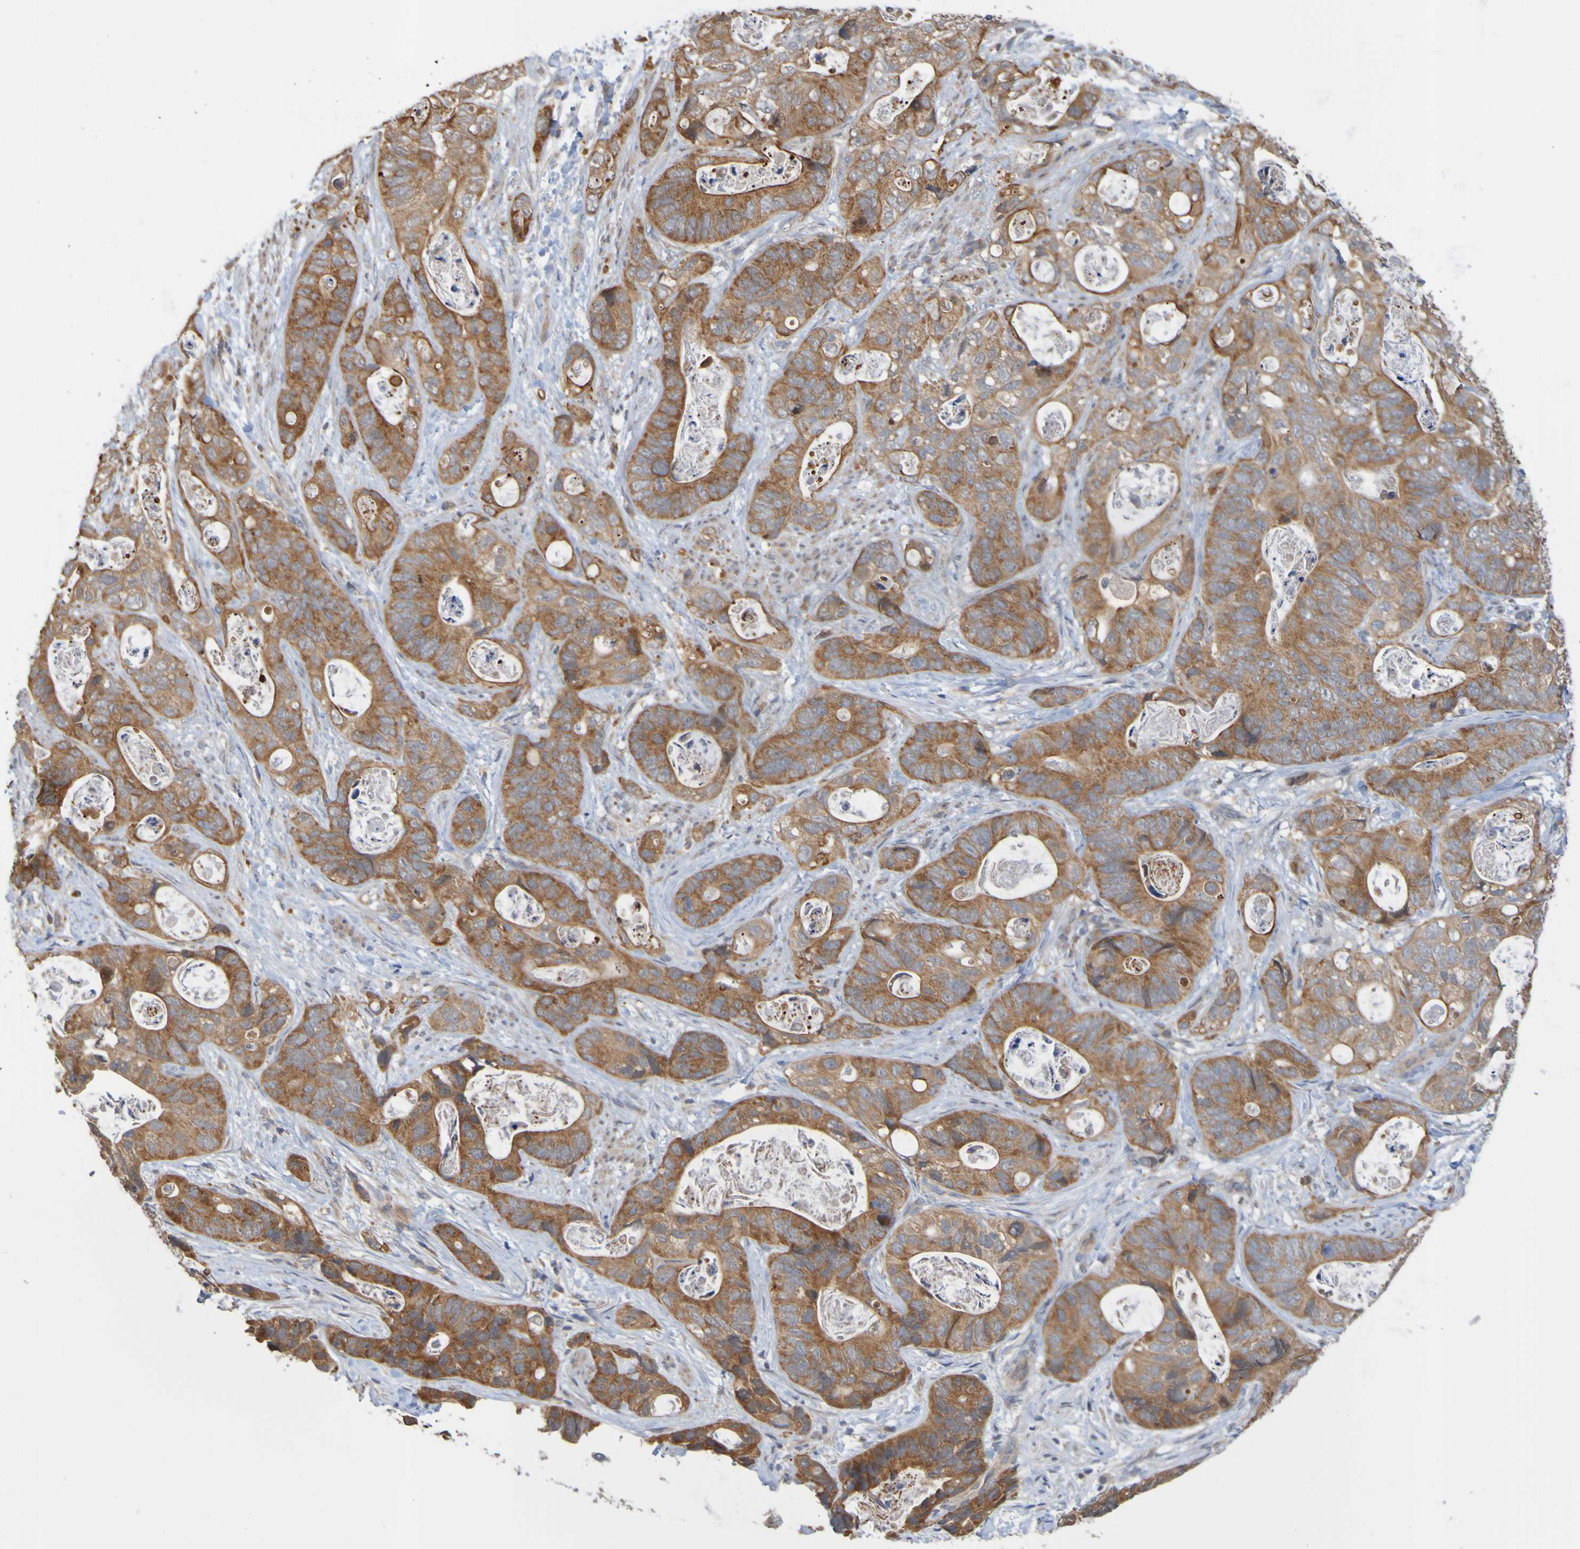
{"staining": {"intensity": "strong", "quantity": ">75%", "location": "cytoplasmic/membranous"}, "tissue": "stomach cancer", "cell_type": "Tumor cells", "image_type": "cancer", "snomed": [{"axis": "morphology", "description": "Adenocarcinoma, NOS"}, {"axis": "topography", "description": "Stomach"}], "caption": "A brown stain highlights strong cytoplasmic/membranous expression of a protein in human stomach cancer tumor cells.", "gene": "NAV2", "patient": {"sex": "female", "age": 89}}